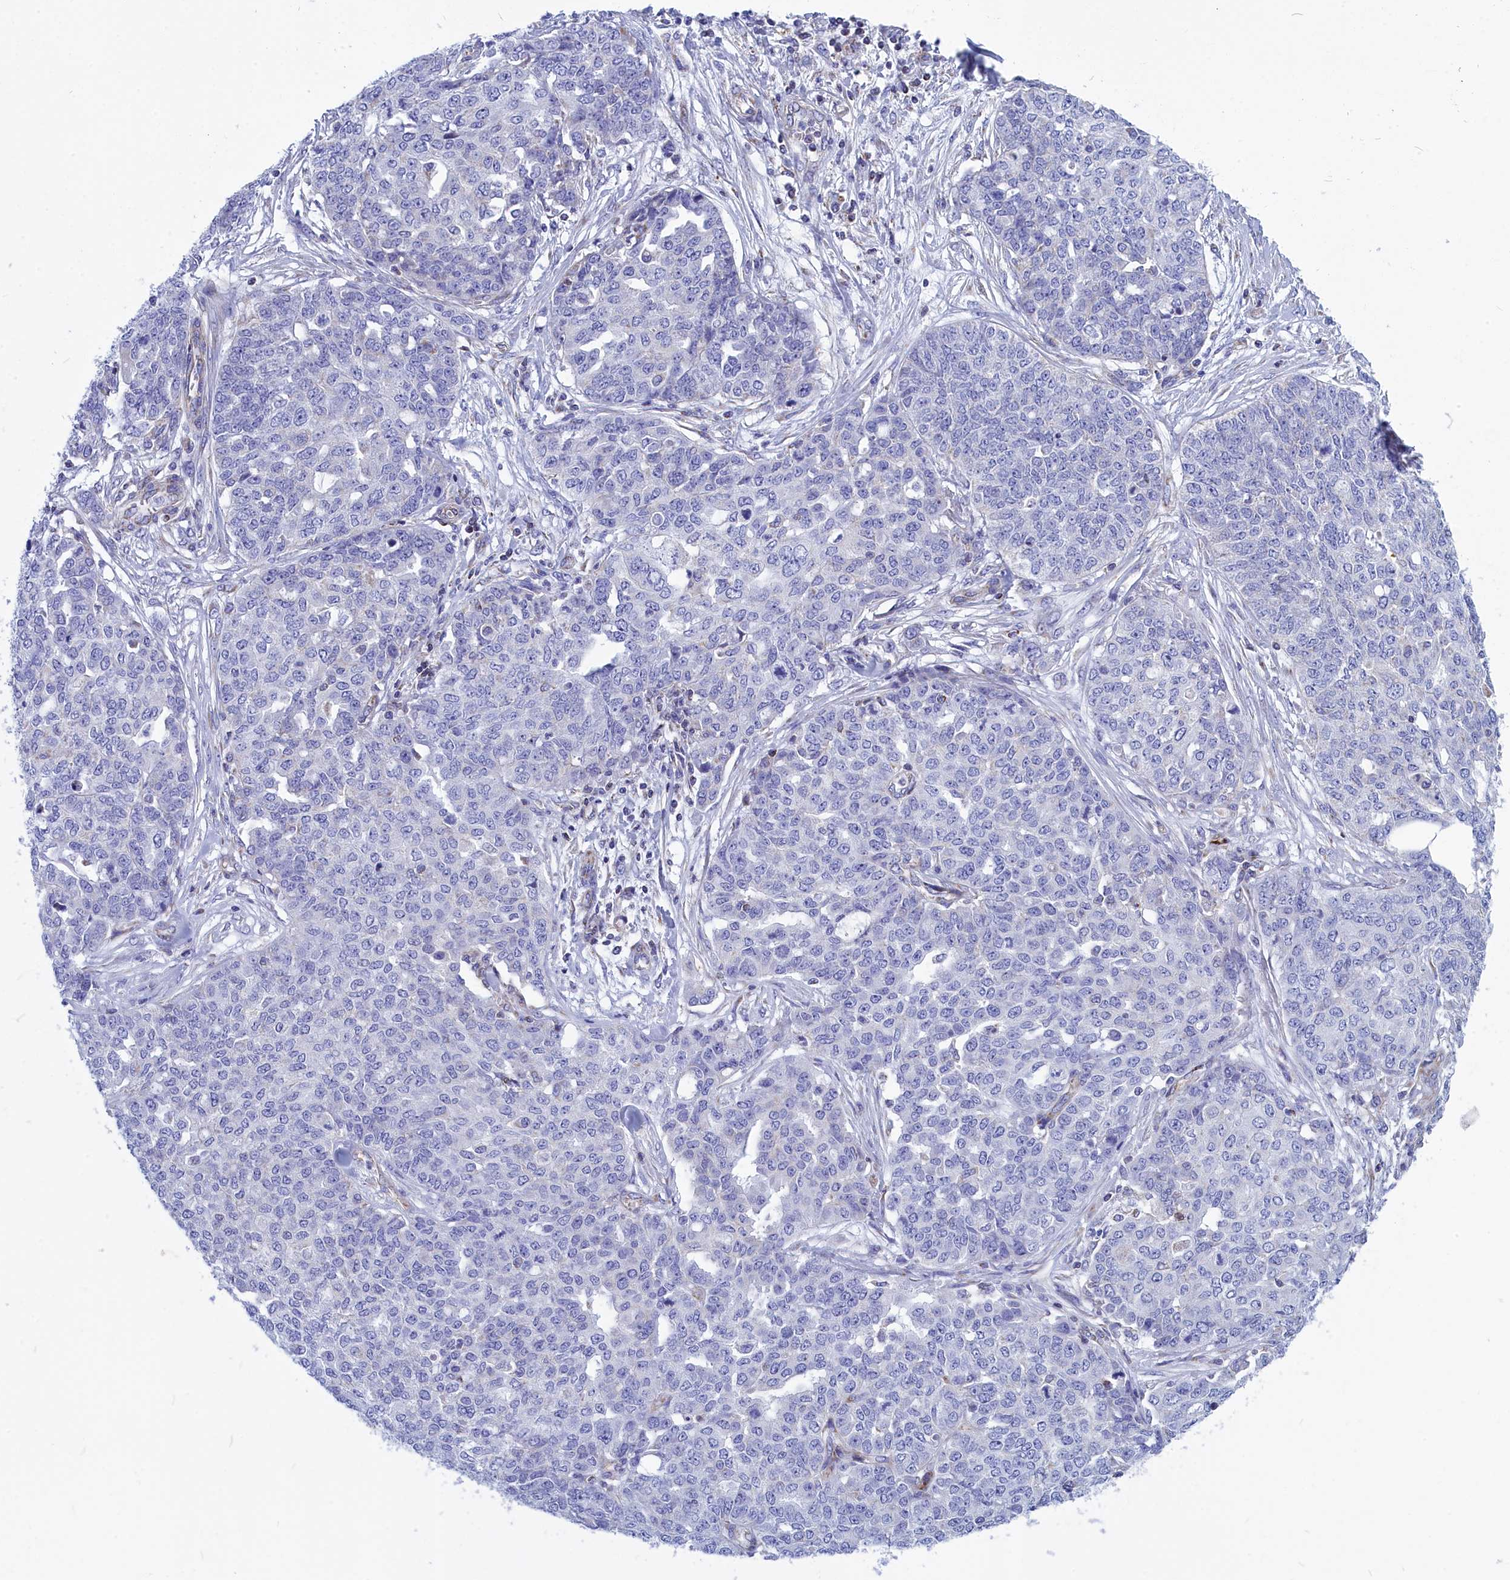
{"staining": {"intensity": "negative", "quantity": "none", "location": "none"}, "tissue": "ovarian cancer", "cell_type": "Tumor cells", "image_type": "cancer", "snomed": [{"axis": "morphology", "description": "Cystadenocarcinoma, serous, NOS"}, {"axis": "topography", "description": "Soft tissue"}, {"axis": "topography", "description": "Ovary"}], "caption": "Tumor cells are negative for protein expression in human serous cystadenocarcinoma (ovarian).", "gene": "CCRL2", "patient": {"sex": "female", "age": 57}}